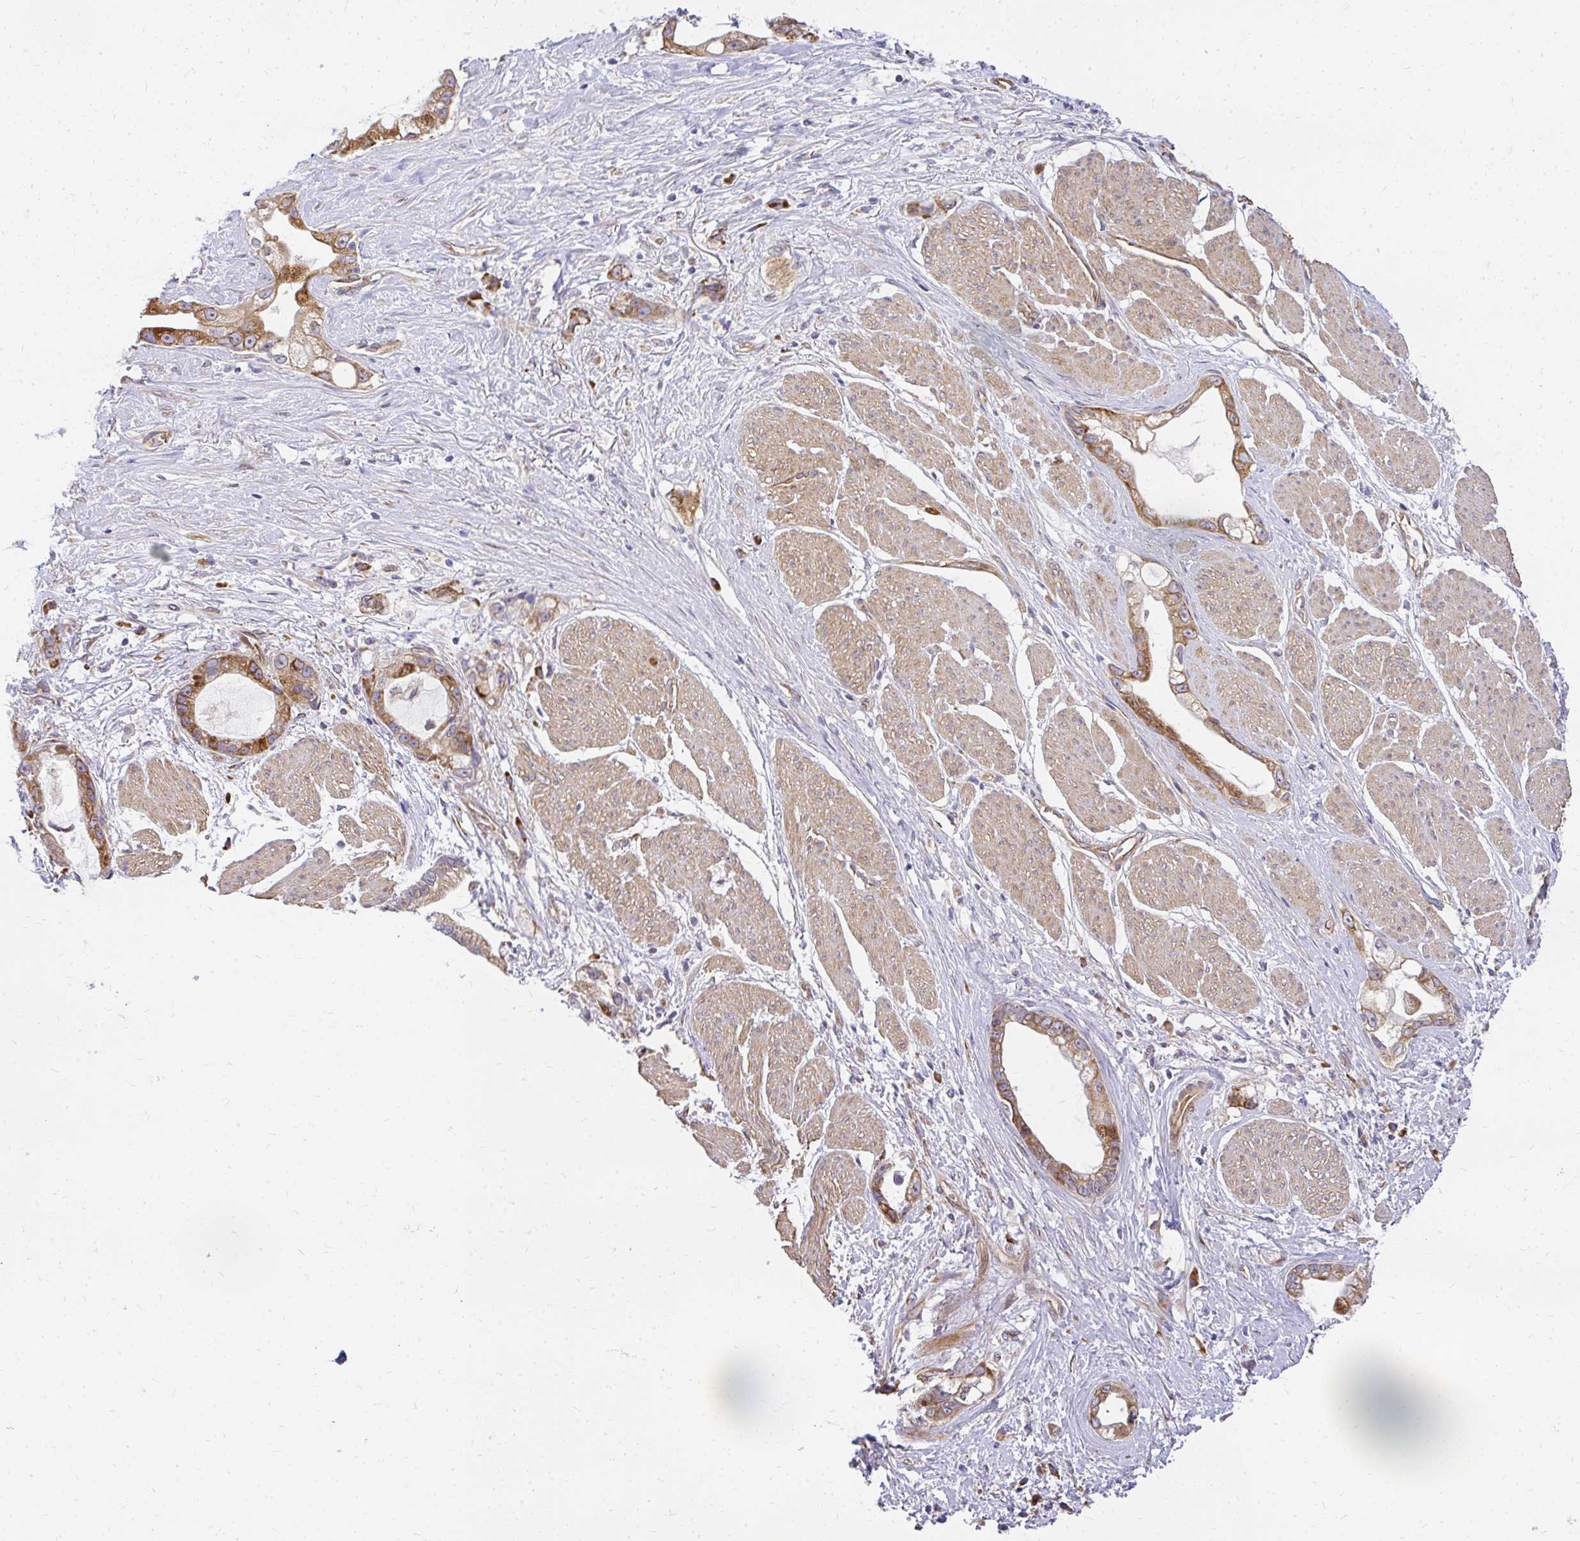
{"staining": {"intensity": "strong", "quantity": "<25%", "location": "cytoplasmic/membranous"}, "tissue": "stomach cancer", "cell_type": "Tumor cells", "image_type": "cancer", "snomed": [{"axis": "morphology", "description": "Adenocarcinoma, NOS"}, {"axis": "topography", "description": "Stomach"}], "caption": "There is medium levels of strong cytoplasmic/membranous expression in tumor cells of adenocarcinoma (stomach), as demonstrated by immunohistochemical staining (brown color).", "gene": "RSKR", "patient": {"sex": "male", "age": 55}}